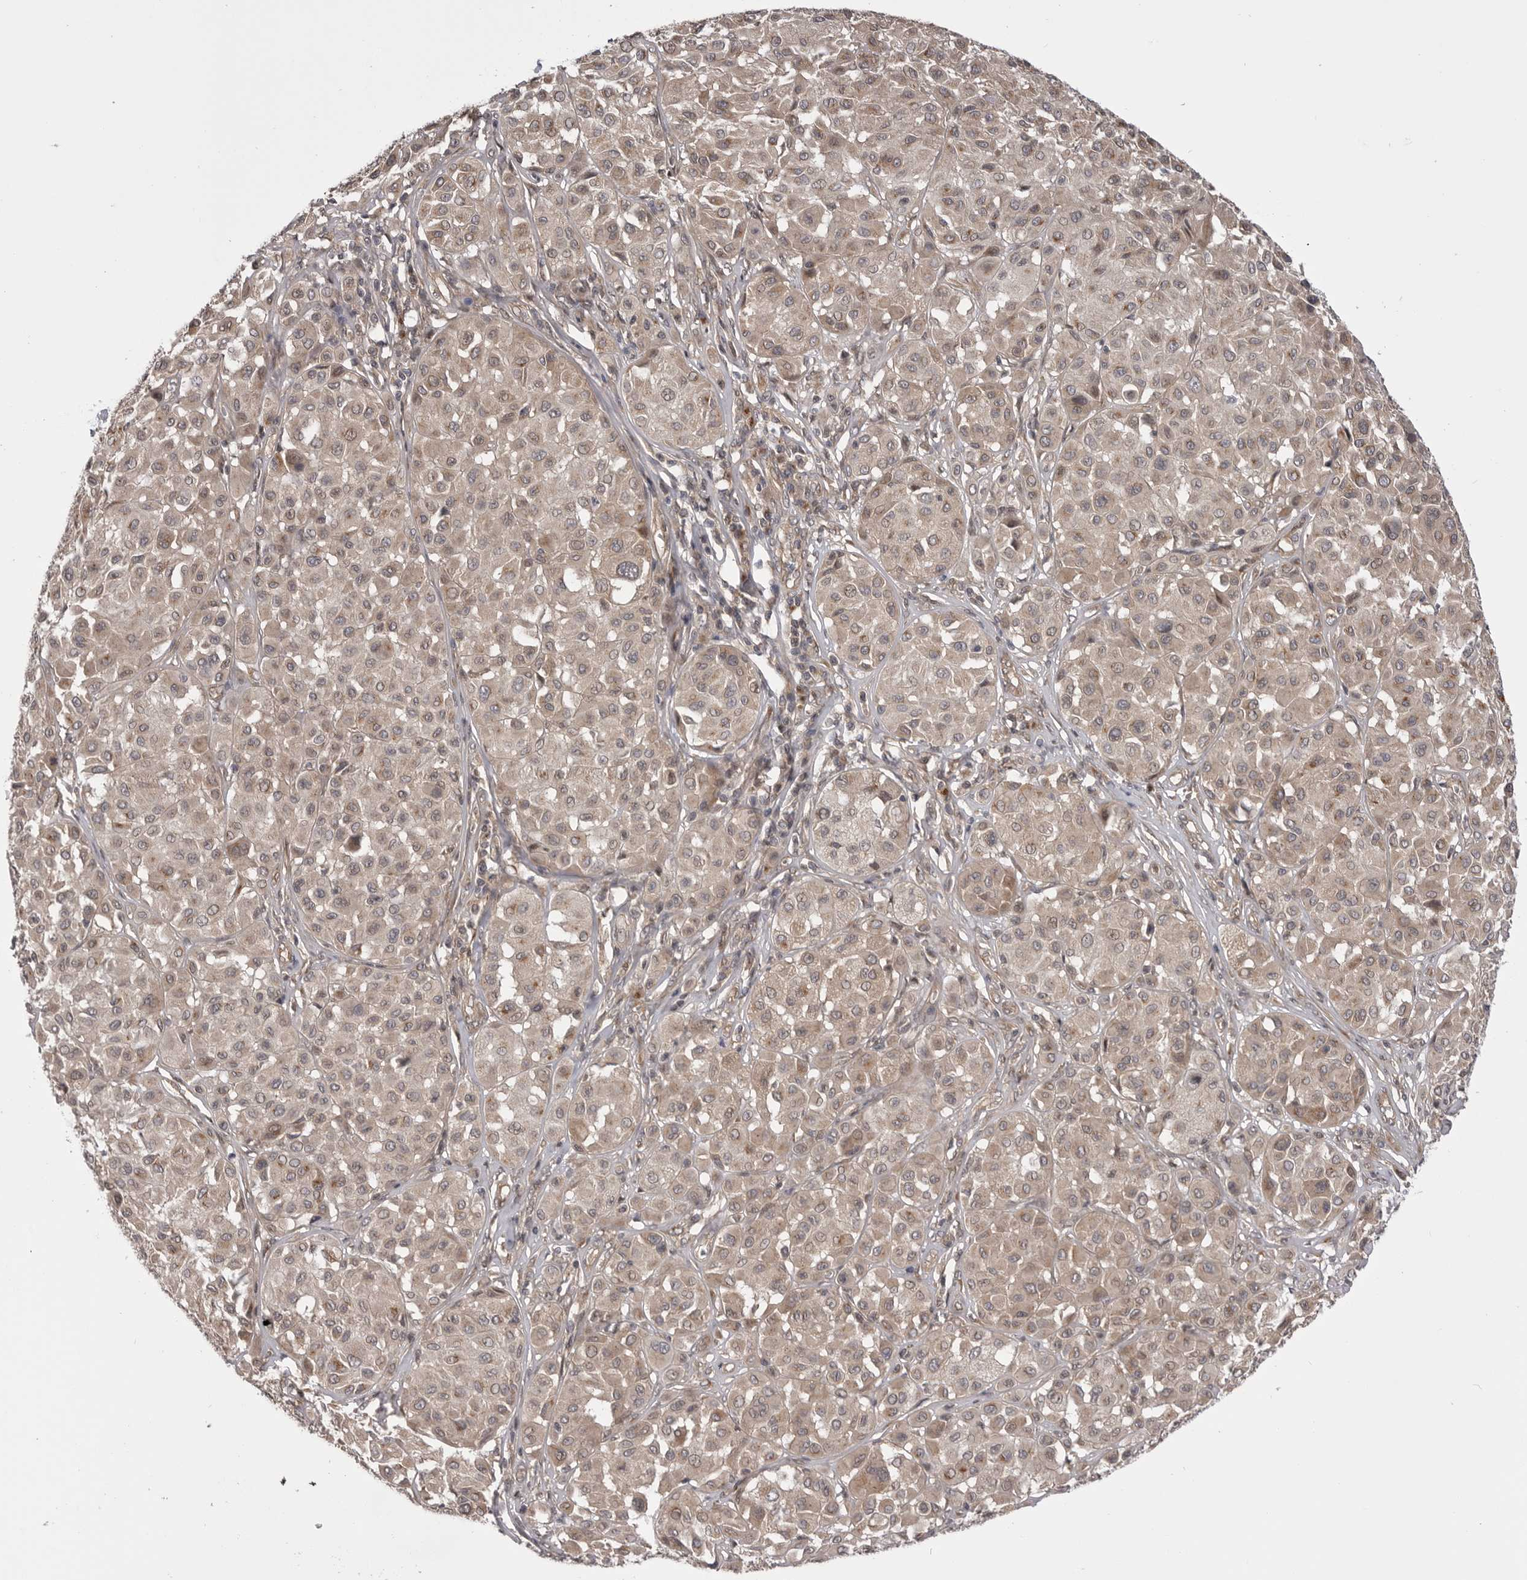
{"staining": {"intensity": "weak", "quantity": "25%-75%", "location": "cytoplasmic/membranous"}, "tissue": "melanoma", "cell_type": "Tumor cells", "image_type": "cancer", "snomed": [{"axis": "morphology", "description": "Malignant melanoma, Metastatic site"}, {"axis": "topography", "description": "Soft tissue"}], "caption": "Tumor cells reveal low levels of weak cytoplasmic/membranous expression in about 25%-75% of cells in human malignant melanoma (metastatic site).", "gene": "PDCL", "patient": {"sex": "male", "age": 41}}